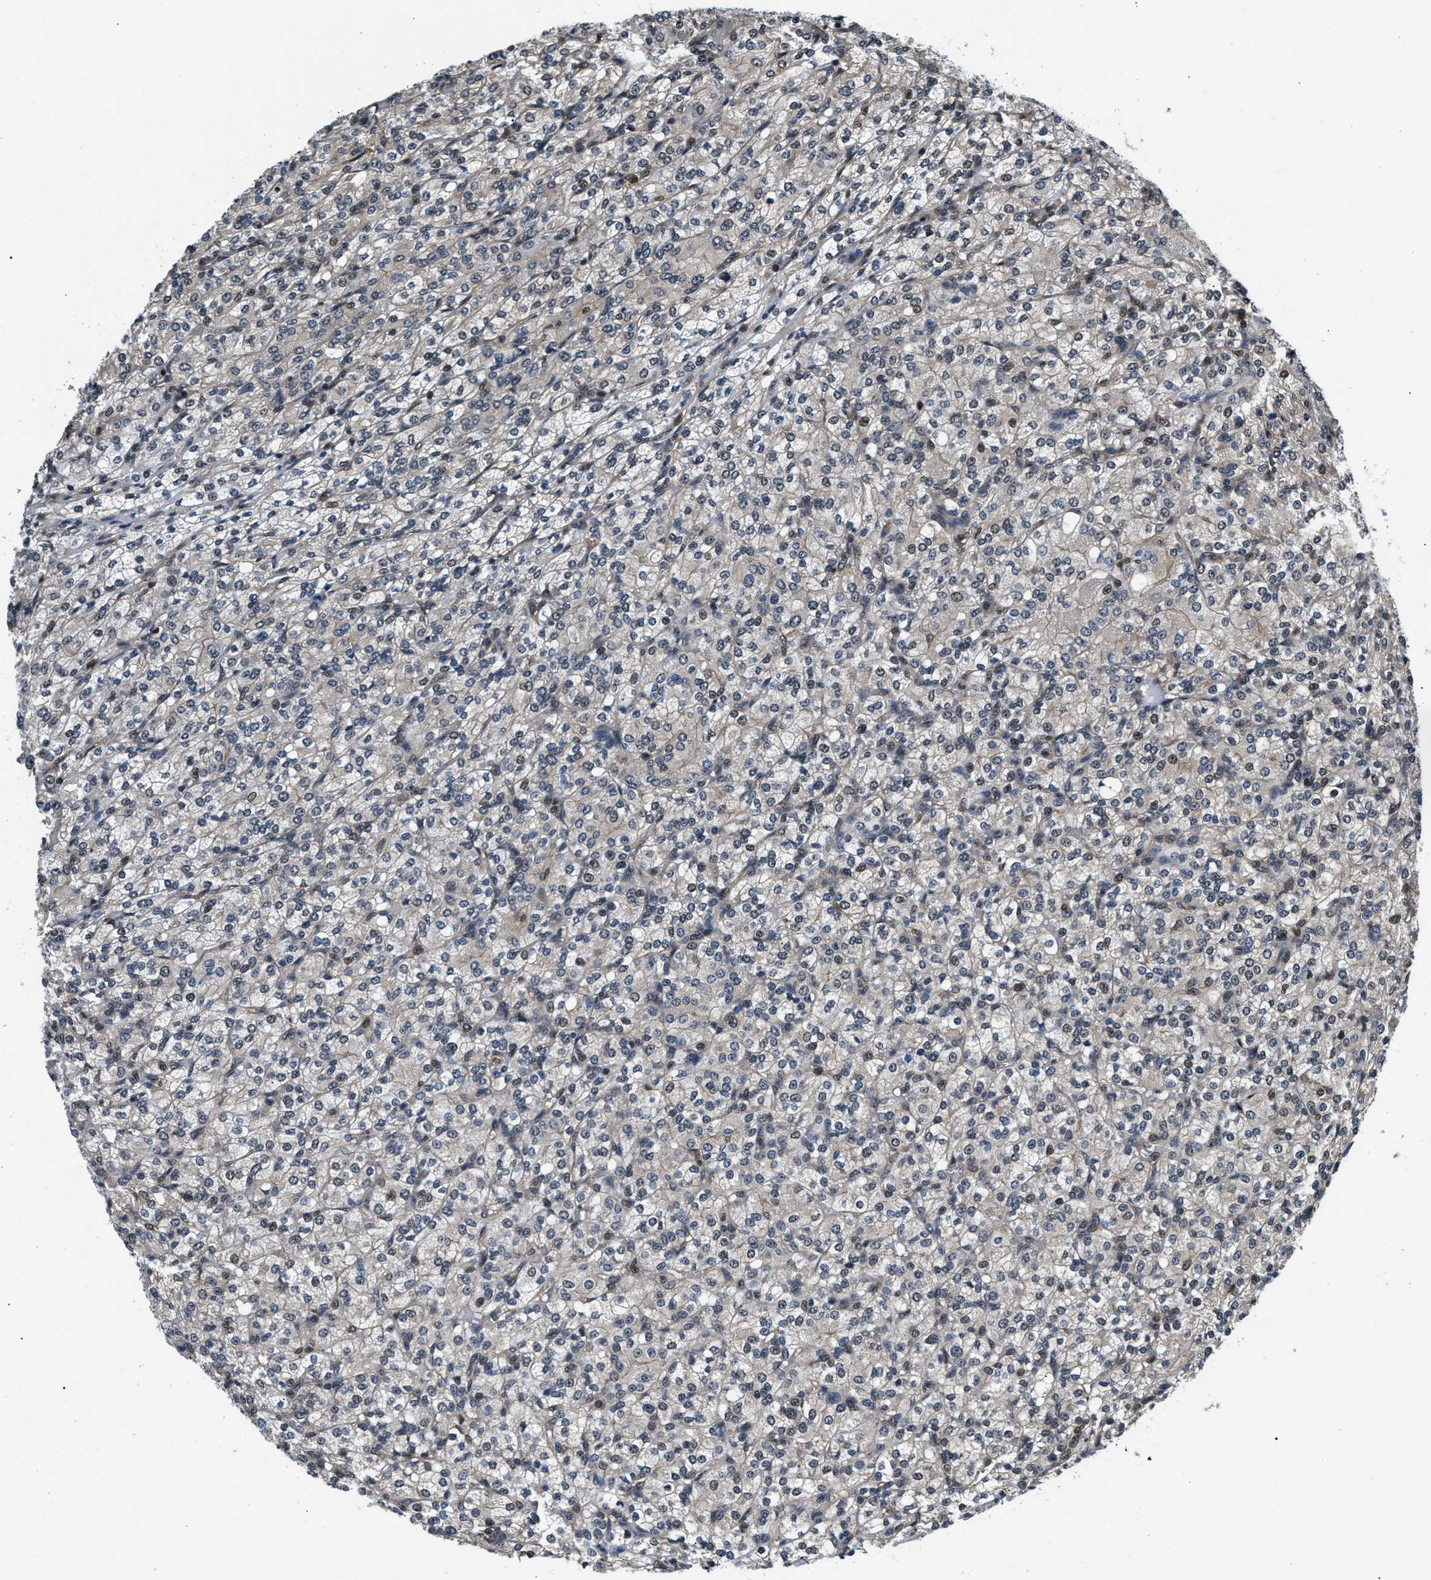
{"staining": {"intensity": "weak", "quantity": "<25%", "location": "cytoplasmic/membranous,nuclear"}, "tissue": "renal cancer", "cell_type": "Tumor cells", "image_type": "cancer", "snomed": [{"axis": "morphology", "description": "Adenocarcinoma, NOS"}, {"axis": "topography", "description": "Kidney"}], "caption": "Adenocarcinoma (renal) was stained to show a protein in brown. There is no significant staining in tumor cells.", "gene": "RBM33", "patient": {"sex": "male", "age": 77}}